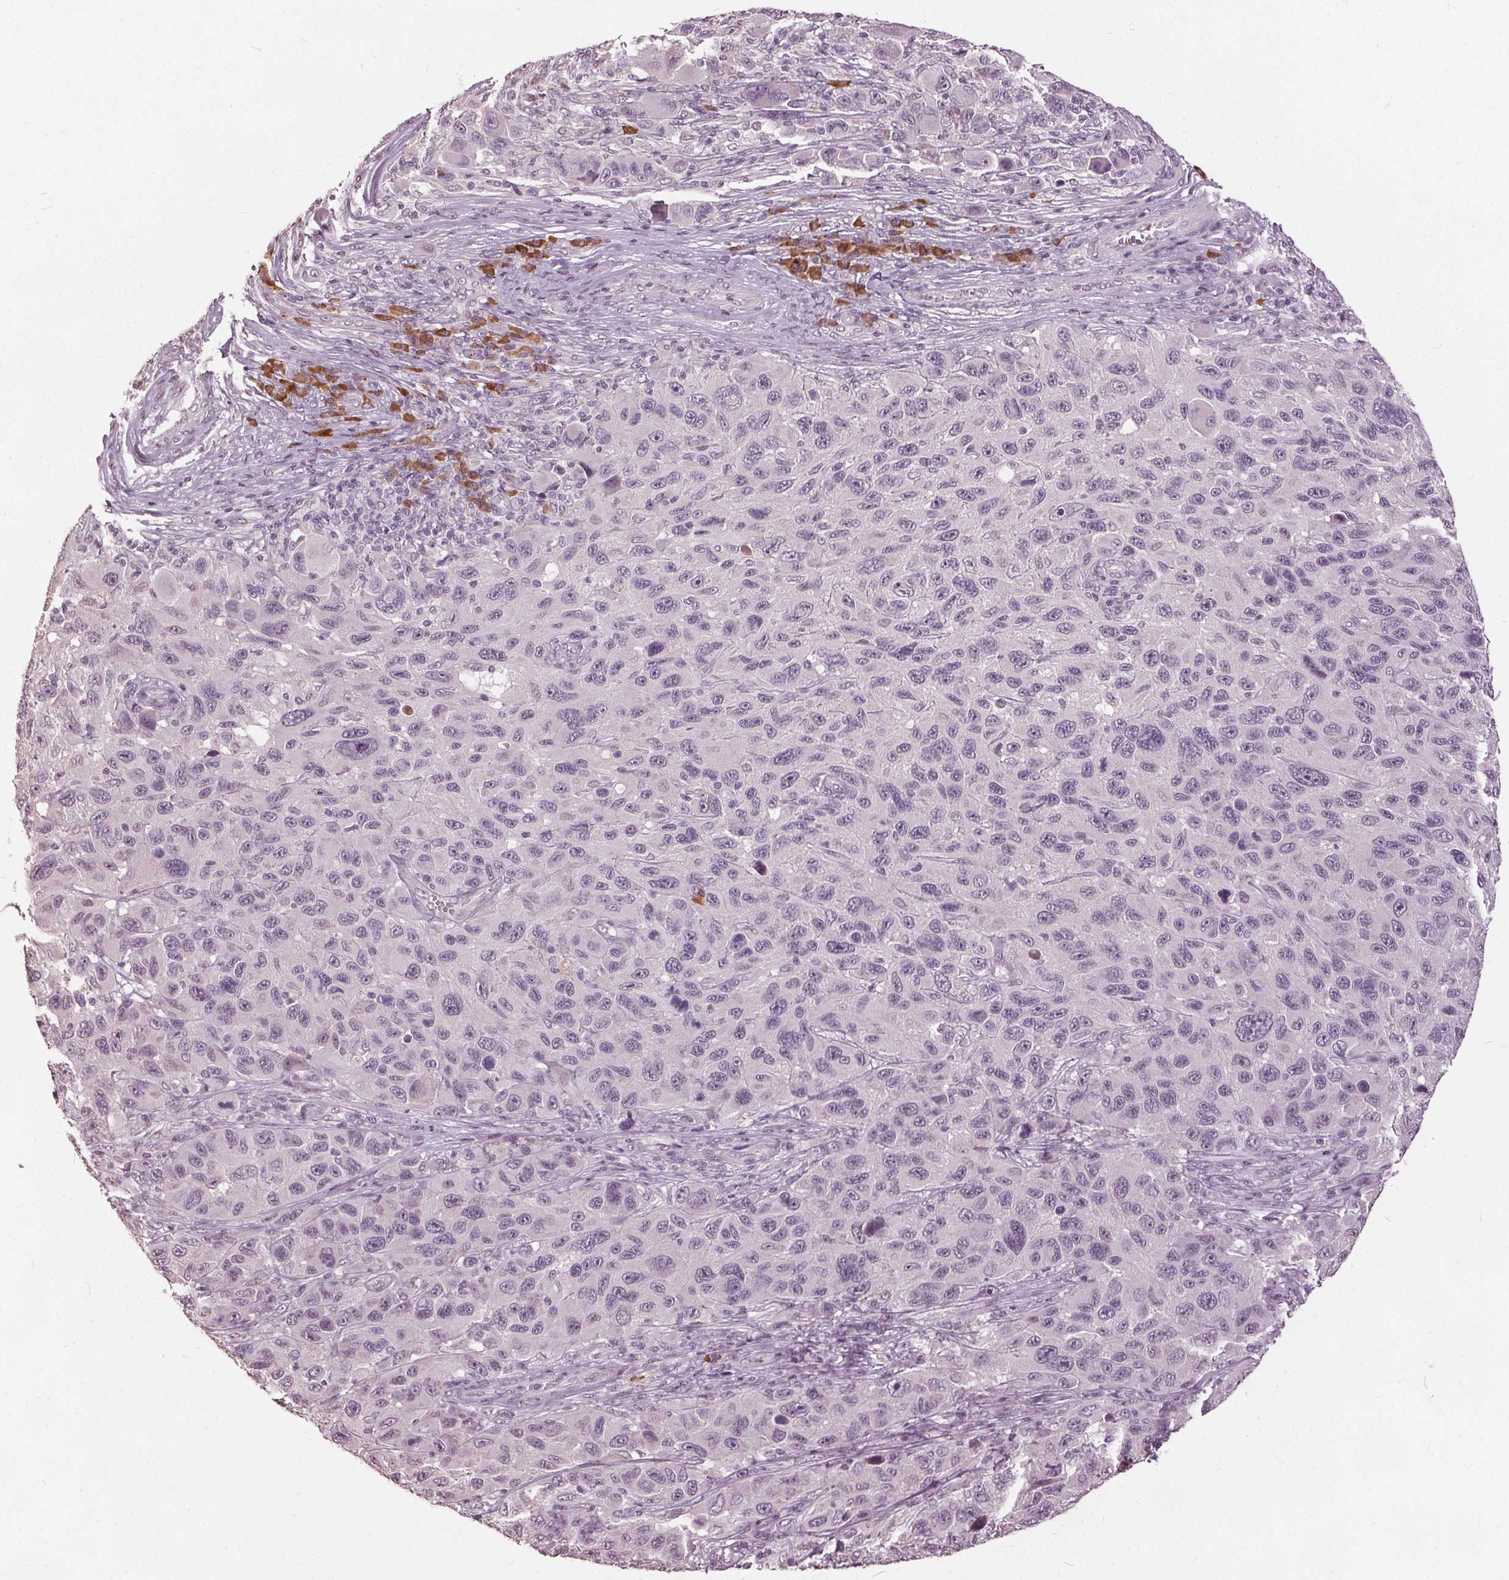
{"staining": {"intensity": "negative", "quantity": "none", "location": "none"}, "tissue": "melanoma", "cell_type": "Tumor cells", "image_type": "cancer", "snomed": [{"axis": "morphology", "description": "Malignant melanoma, NOS"}, {"axis": "topography", "description": "Skin"}], "caption": "Melanoma stained for a protein using IHC displays no expression tumor cells.", "gene": "CXCL16", "patient": {"sex": "male", "age": 53}}